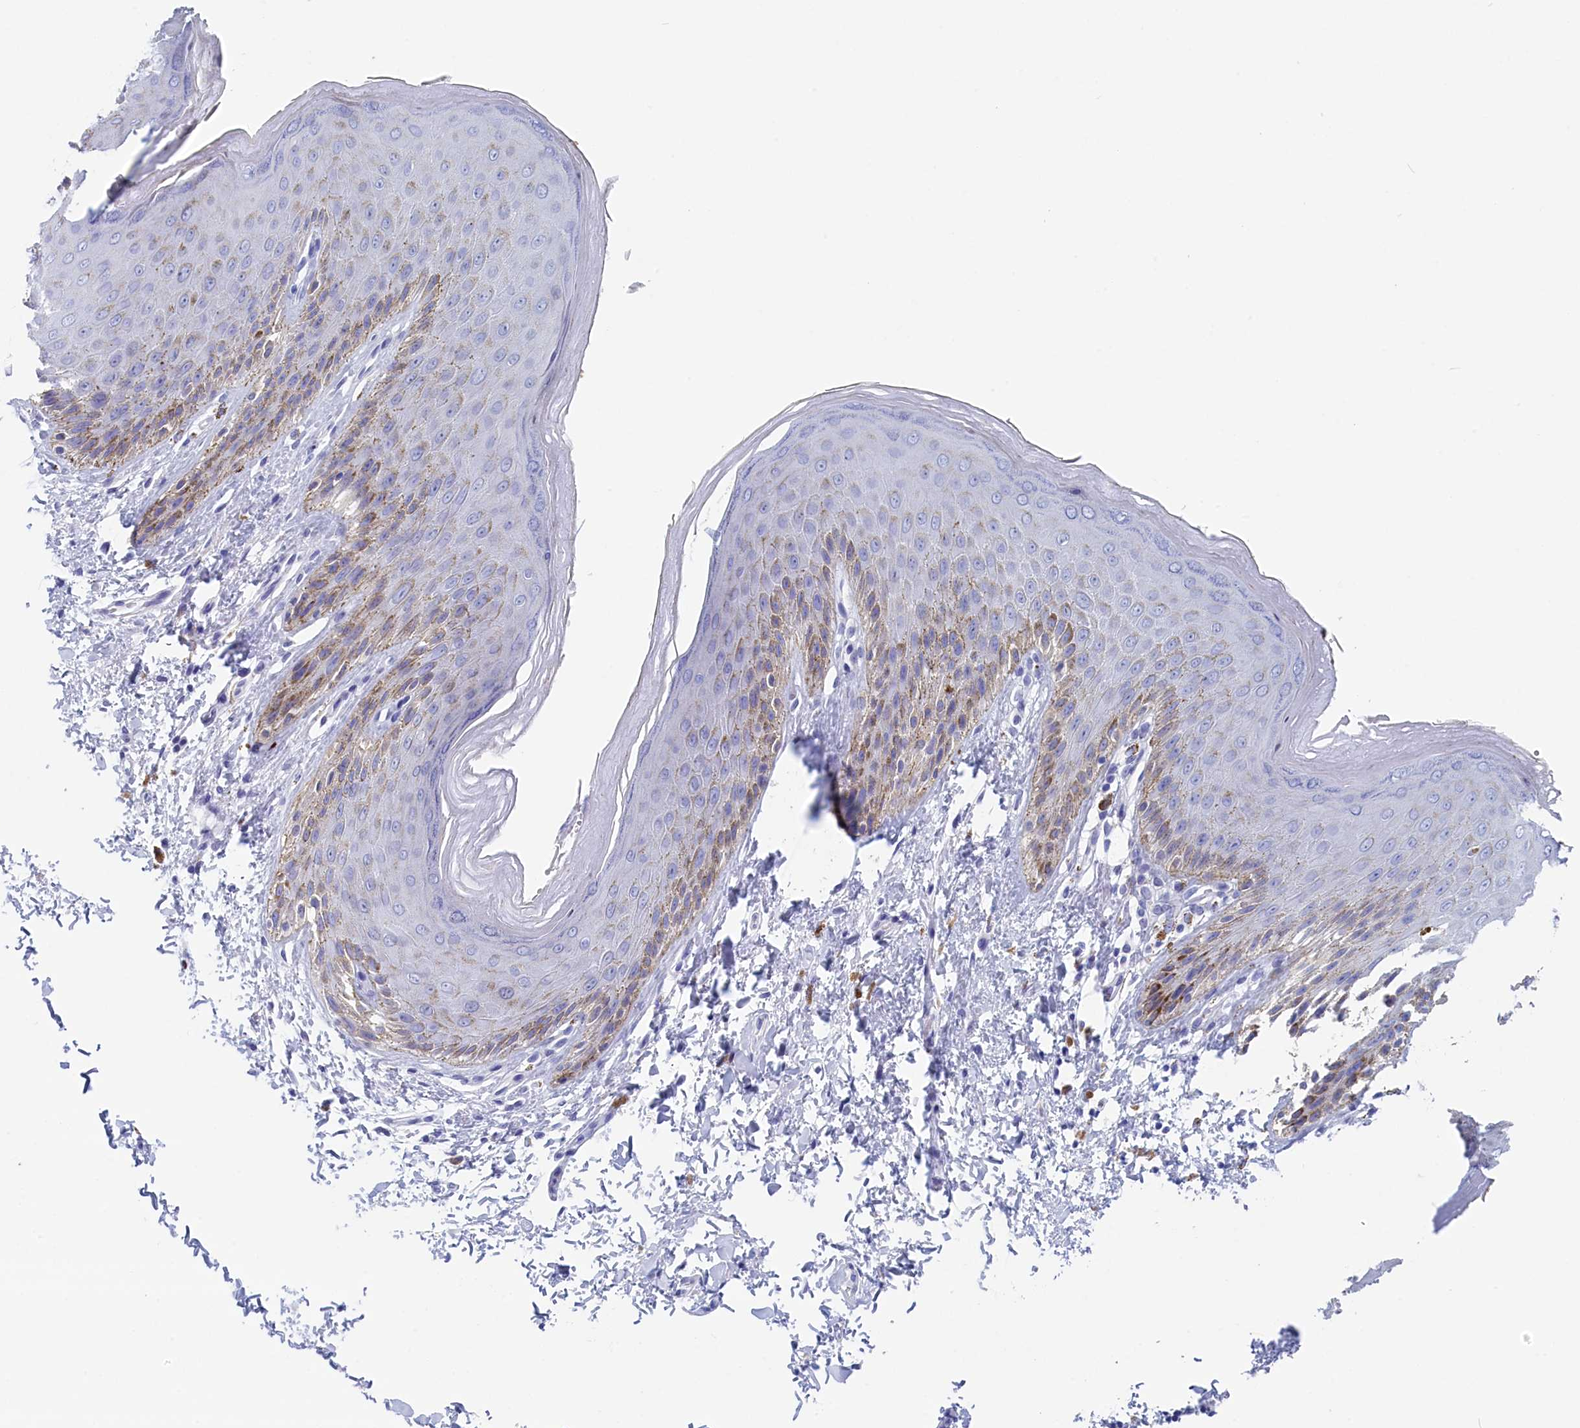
{"staining": {"intensity": "moderate", "quantity": "<25%", "location": "cytoplasmic/membranous"}, "tissue": "skin", "cell_type": "Epidermal cells", "image_type": "normal", "snomed": [{"axis": "morphology", "description": "Normal tissue, NOS"}, {"axis": "topography", "description": "Anal"}], "caption": "Epidermal cells show moderate cytoplasmic/membranous positivity in about <25% of cells in normal skin. The protein is shown in brown color, while the nuclei are stained blue.", "gene": "WDR83", "patient": {"sex": "male", "age": 44}}